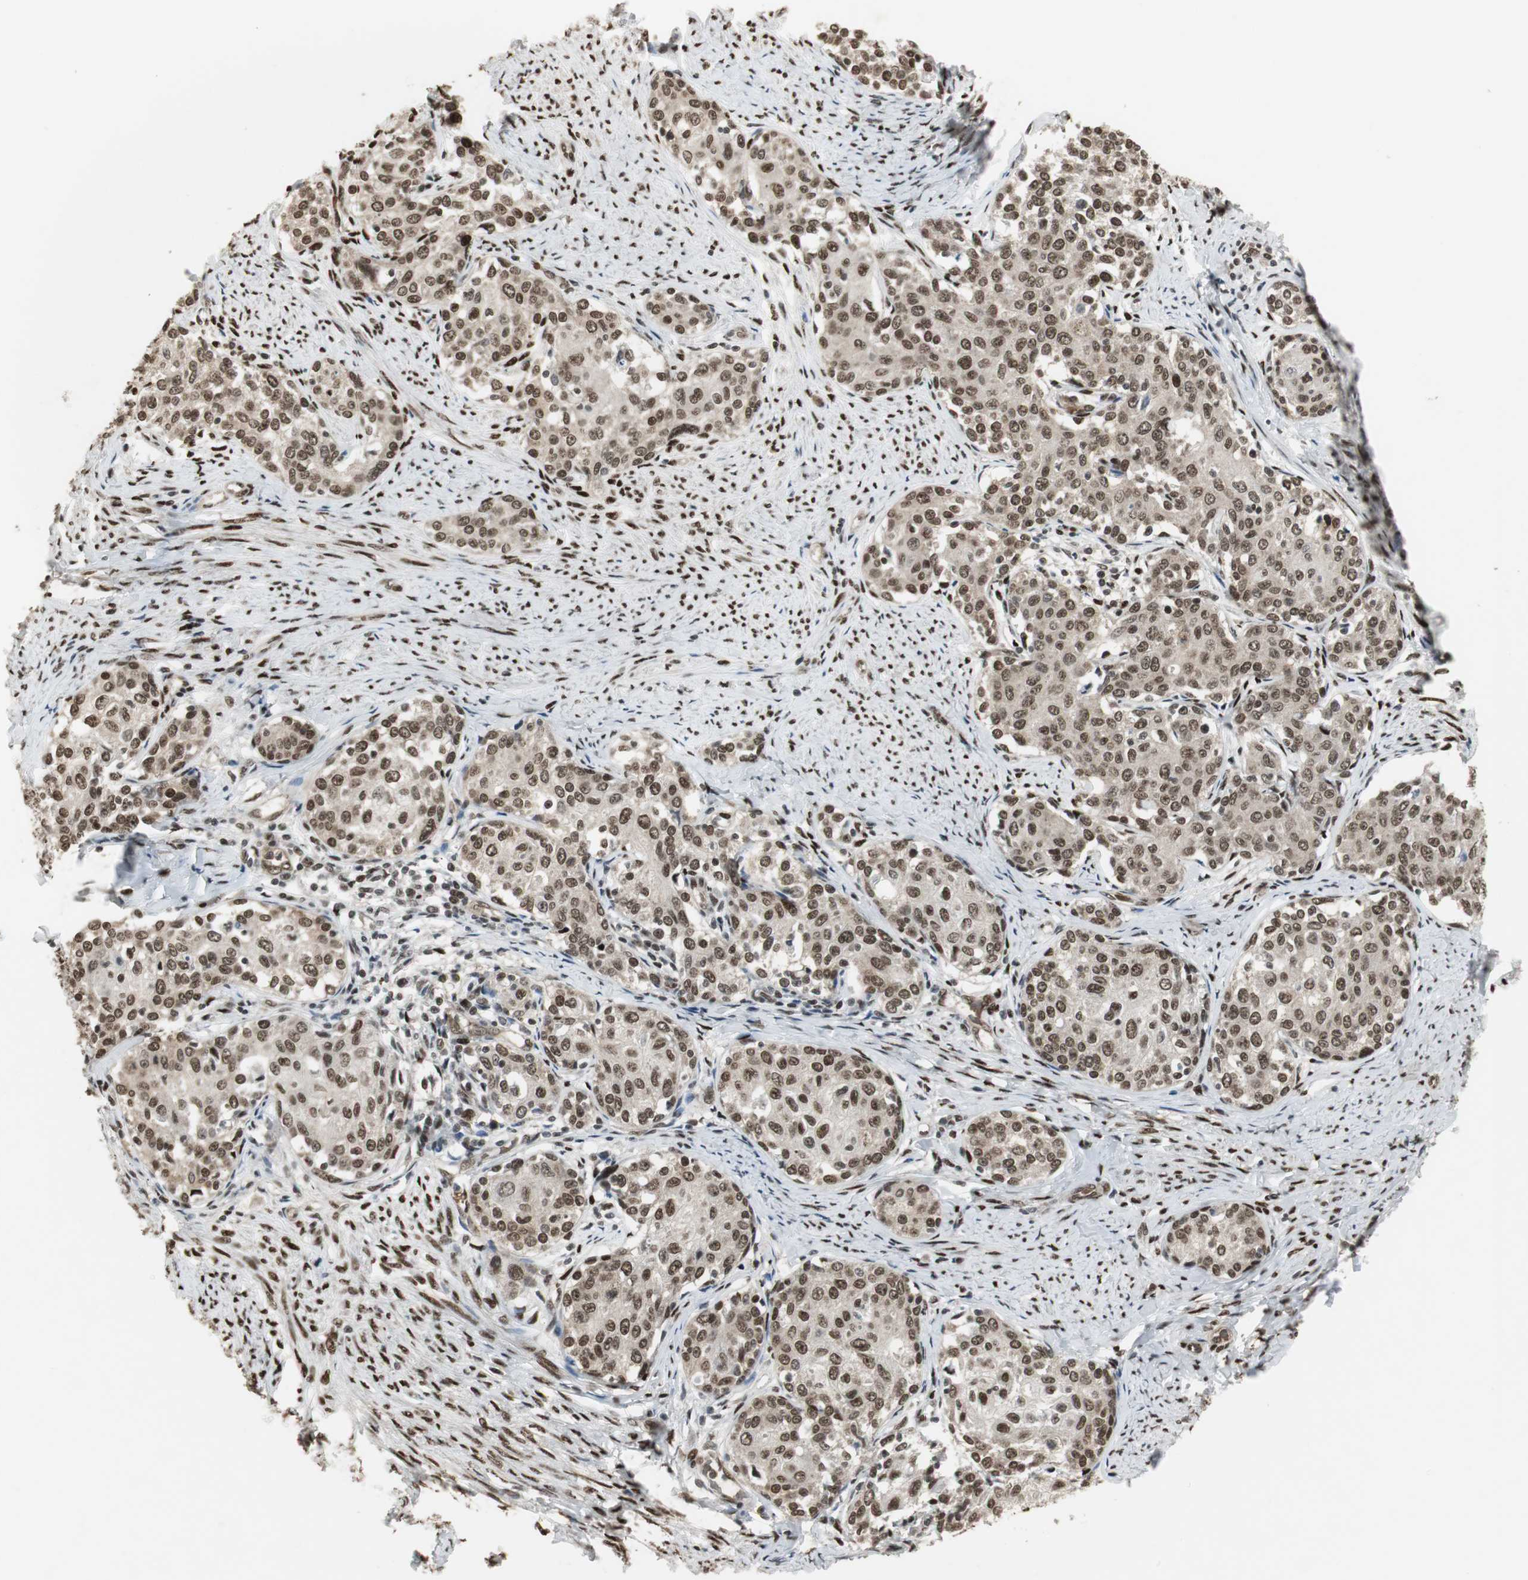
{"staining": {"intensity": "moderate", "quantity": ">75%", "location": "nuclear"}, "tissue": "cervical cancer", "cell_type": "Tumor cells", "image_type": "cancer", "snomed": [{"axis": "morphology", "description": "Squamous cell carcinoma, NOS"}, {"axis": "morphology", "description": "Adenocarcinoma, NOS"}, {"axis": "topography", "description": "Cervix"}], "caption": "Moderate nuclear protein staining is present in about >75% of tumor cells in adenocarcinoma (cervical).", "gene": "TAF5", "patient": {"sex": "female", "age": 52}}